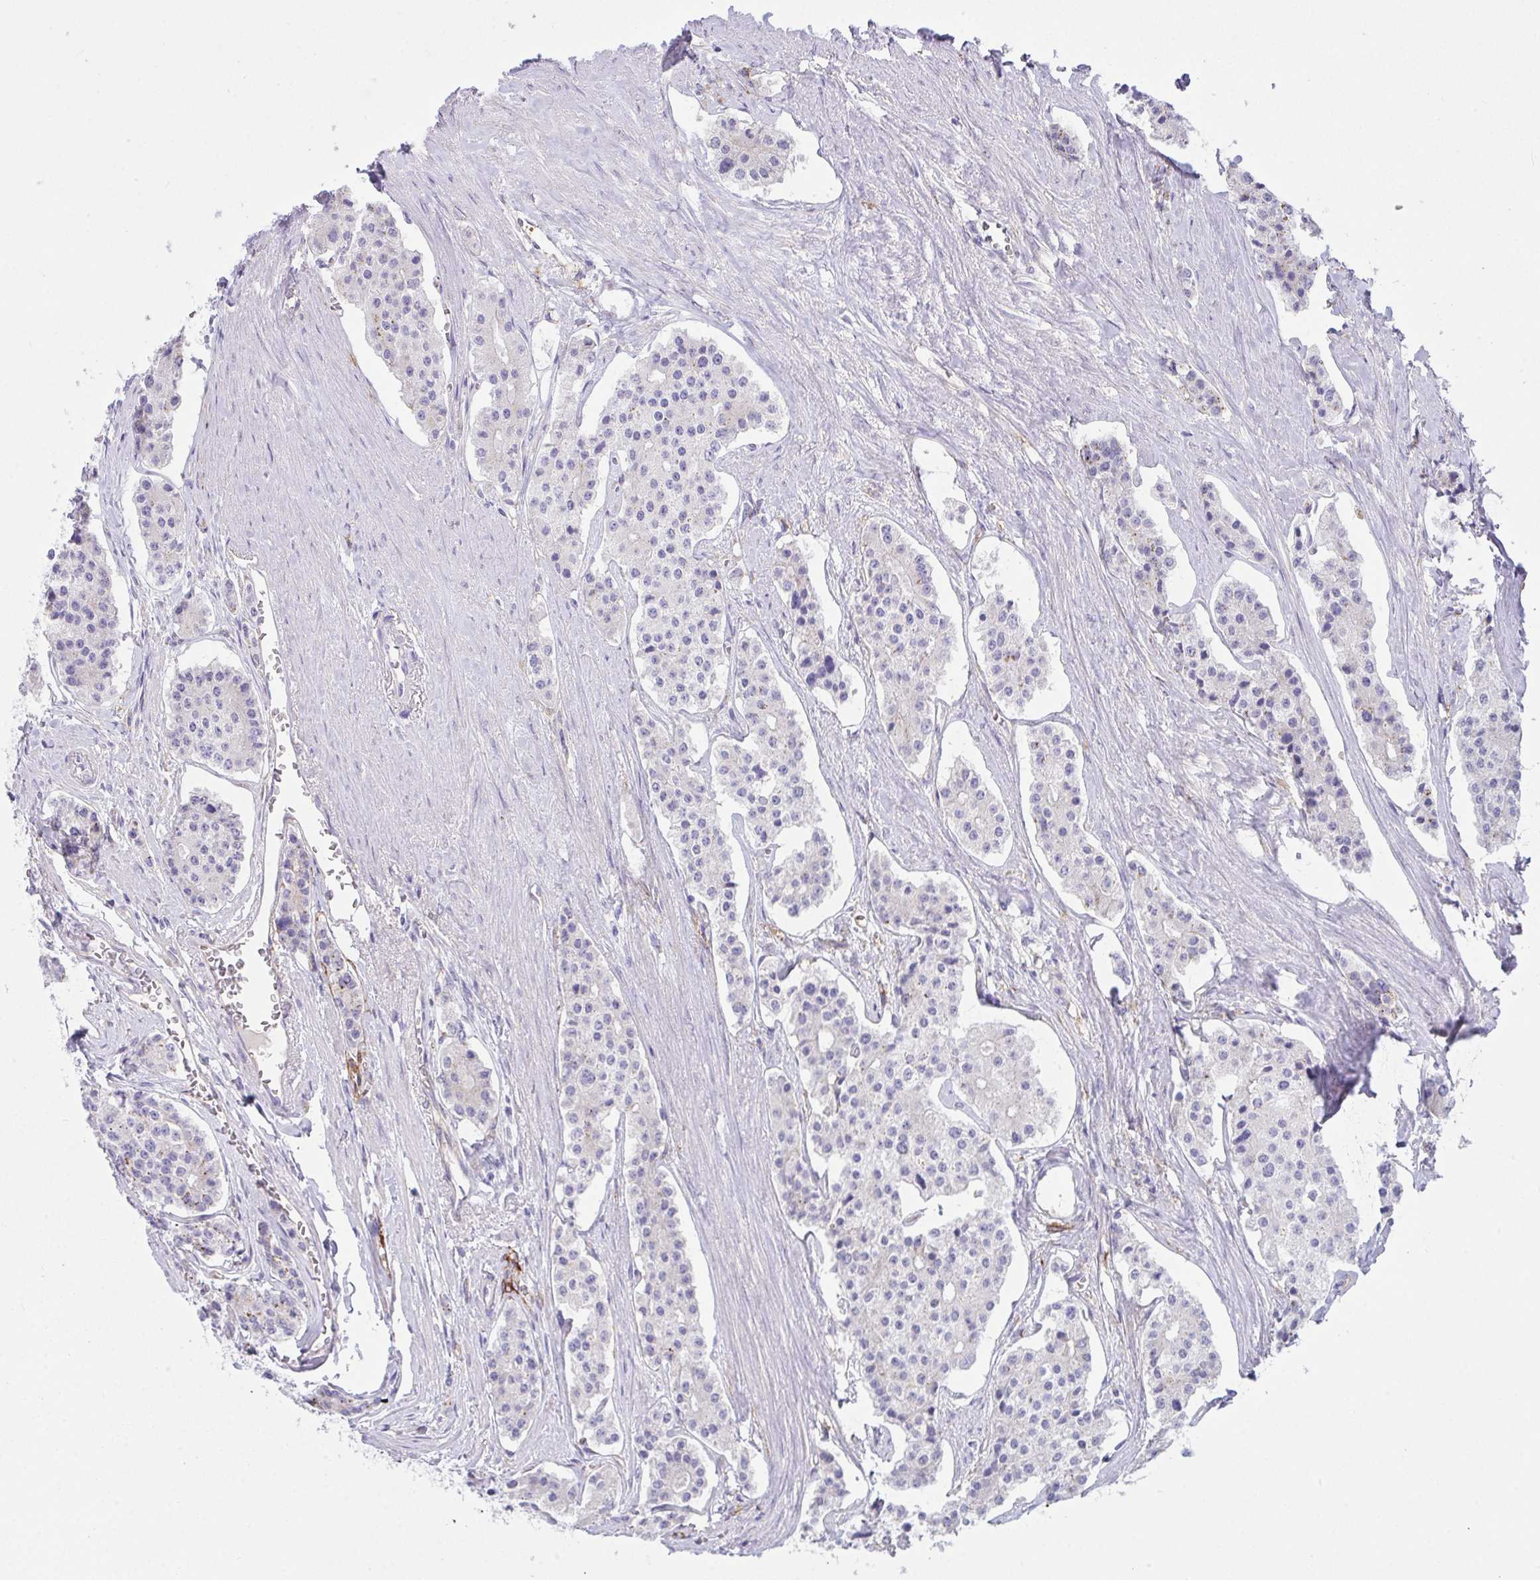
{"staining": {"intensity": "negative", "quantity": "none", "location": "none"}, "tissue": "carcinoid", "cell_type": "Tumor cells", "image_type": "cancer", "snomed": [{"axis": "morphology", "description": "Carcinoid, malignant, NOS"}, {"axis": "topography", "description": "Small intestine"}], "caption": "This image is of carcinoid stained with immunohistochemistry to label a protein in brown with the nuclei are counter-stained blue. There is no positivity in tumor cells.", "gene": "GAB1", "patient": {"sex": "female", "age": 65}}